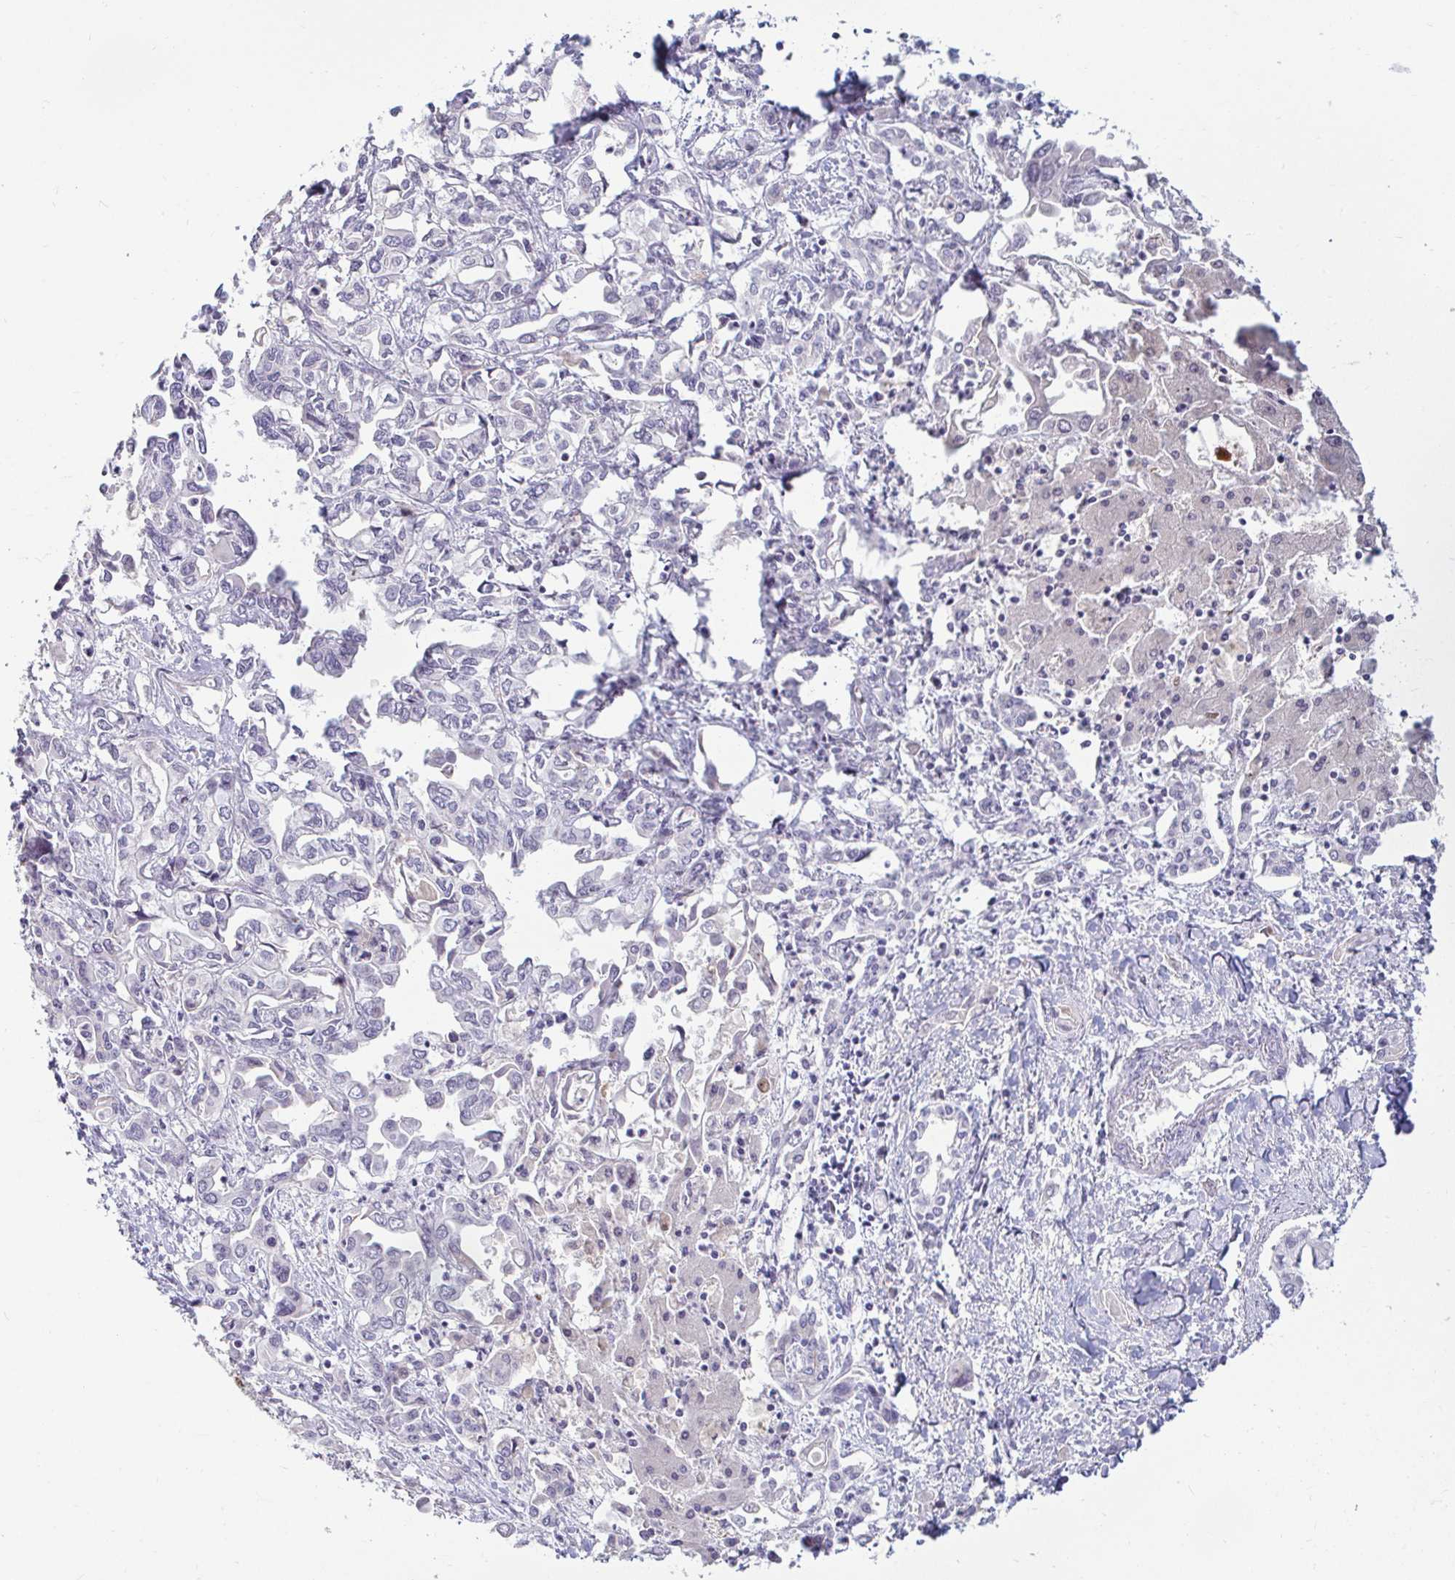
{"staining": {"intensity": "negative", "quantity": "none", "location": "none"}, "tissue": "liver cancer", "cell_type": "Tumor cells", "image_type": "cancer", "snomed": [{"axis": "morphology", "description": "Cholangiocarcinoma"}, {"axis": "topography", "description": "Liver"}], "caption": "High power microscopy micrograph of an immunohistochemistry image of cholangiocarcinoma (liver), revealing no significant staining in tumor cells.", "gene": "GSTM1", "patient": {"sex": "female", "age": 64}}